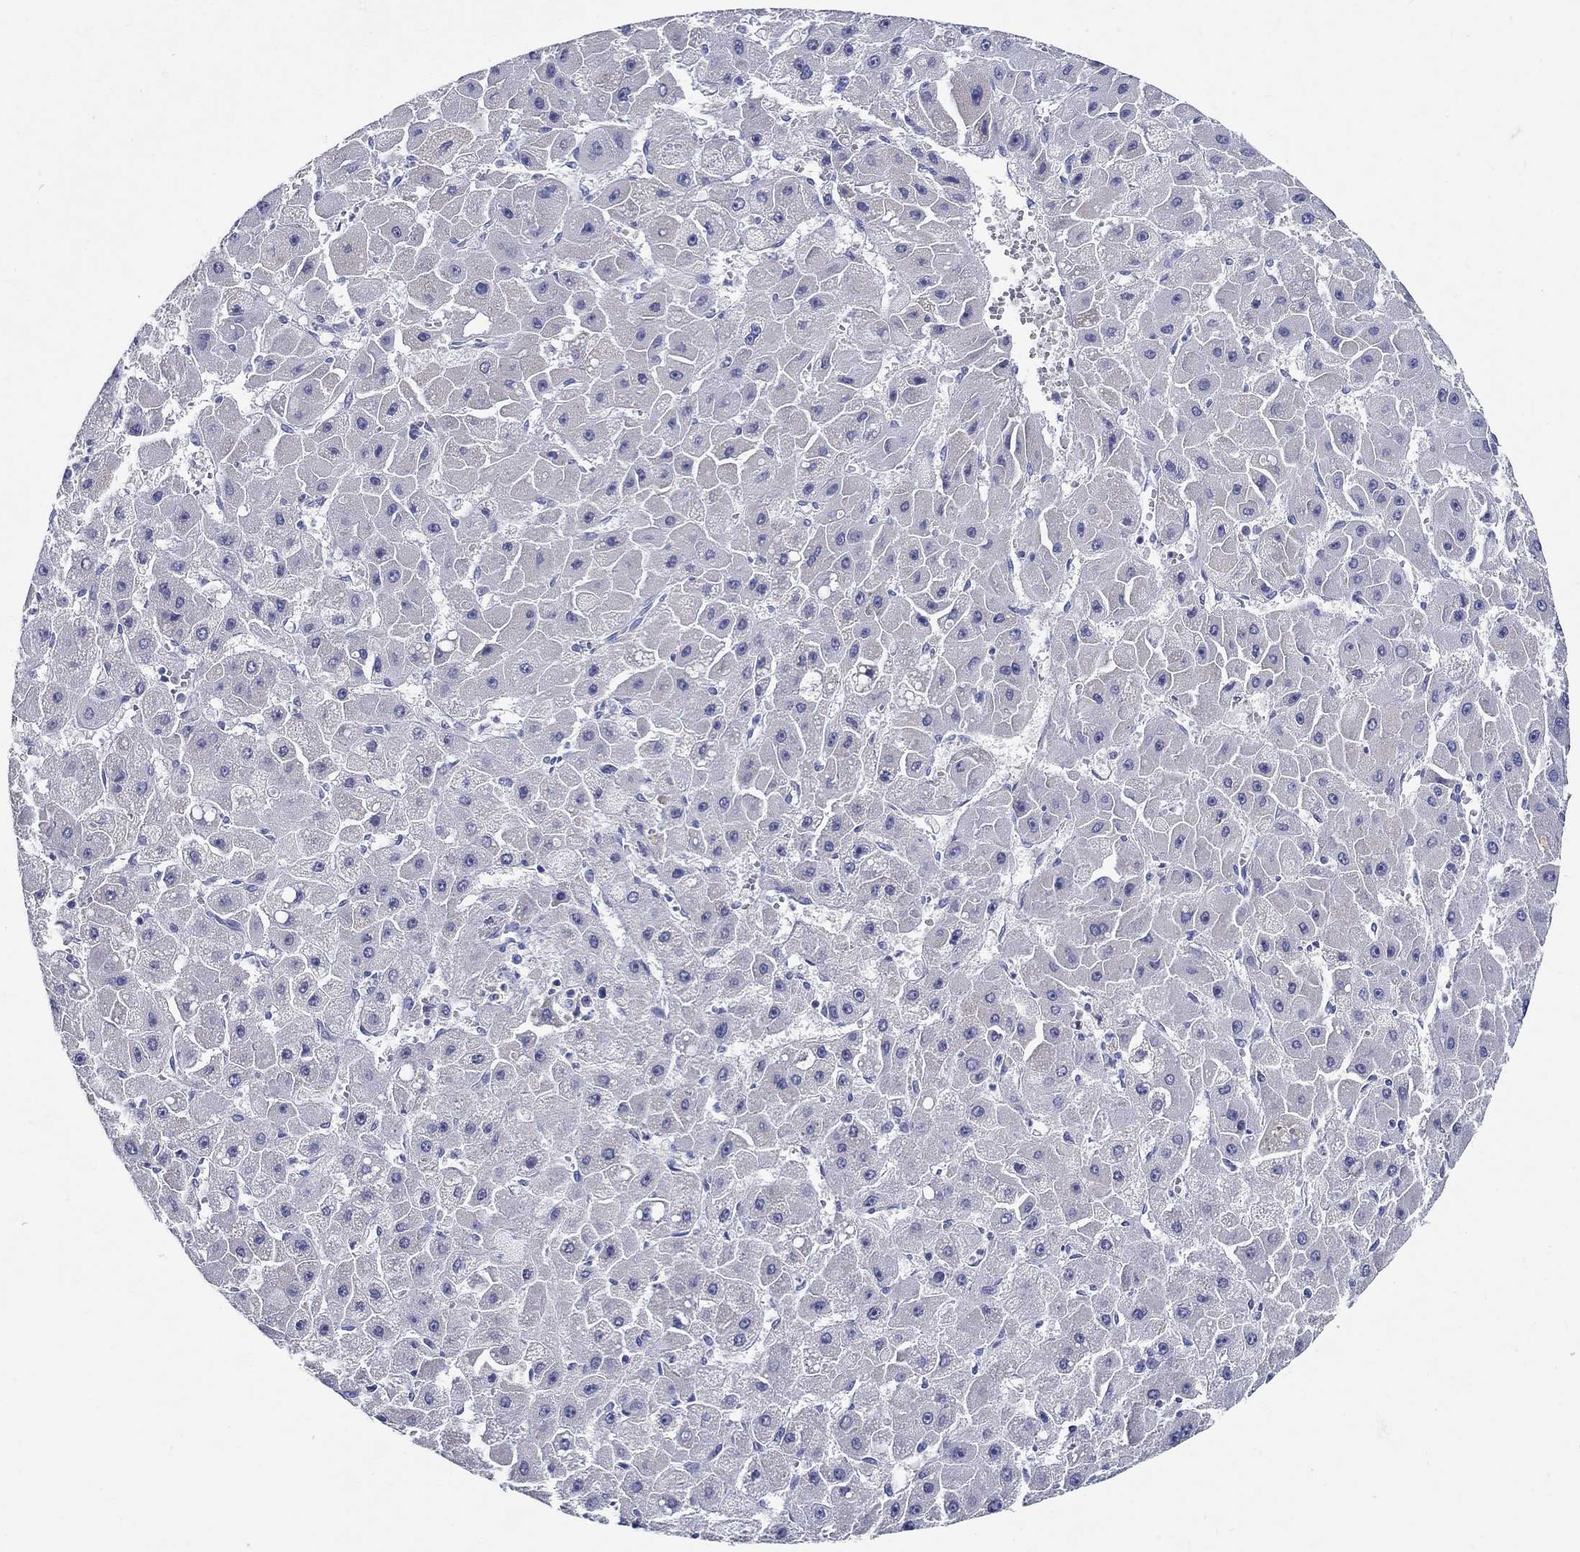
{"staining": {"intensity": "negative", "quantity": "none", "location": "none"}, "tissue": "liver cancer", "cell_type": "Tumor cells", "image_type": "cancer", "snomed": [{"axis": "morphology", "description": "Carcinoma, Hepatocellular, NOS"}, {"axis": "topography", "description": "Liver"}], "caption": "There is no significant positivity in tumor cells of hepatocellular carcinoma (liver).", "gene": "CRYGD", "patient": {"sex": "female", "age": 25}}